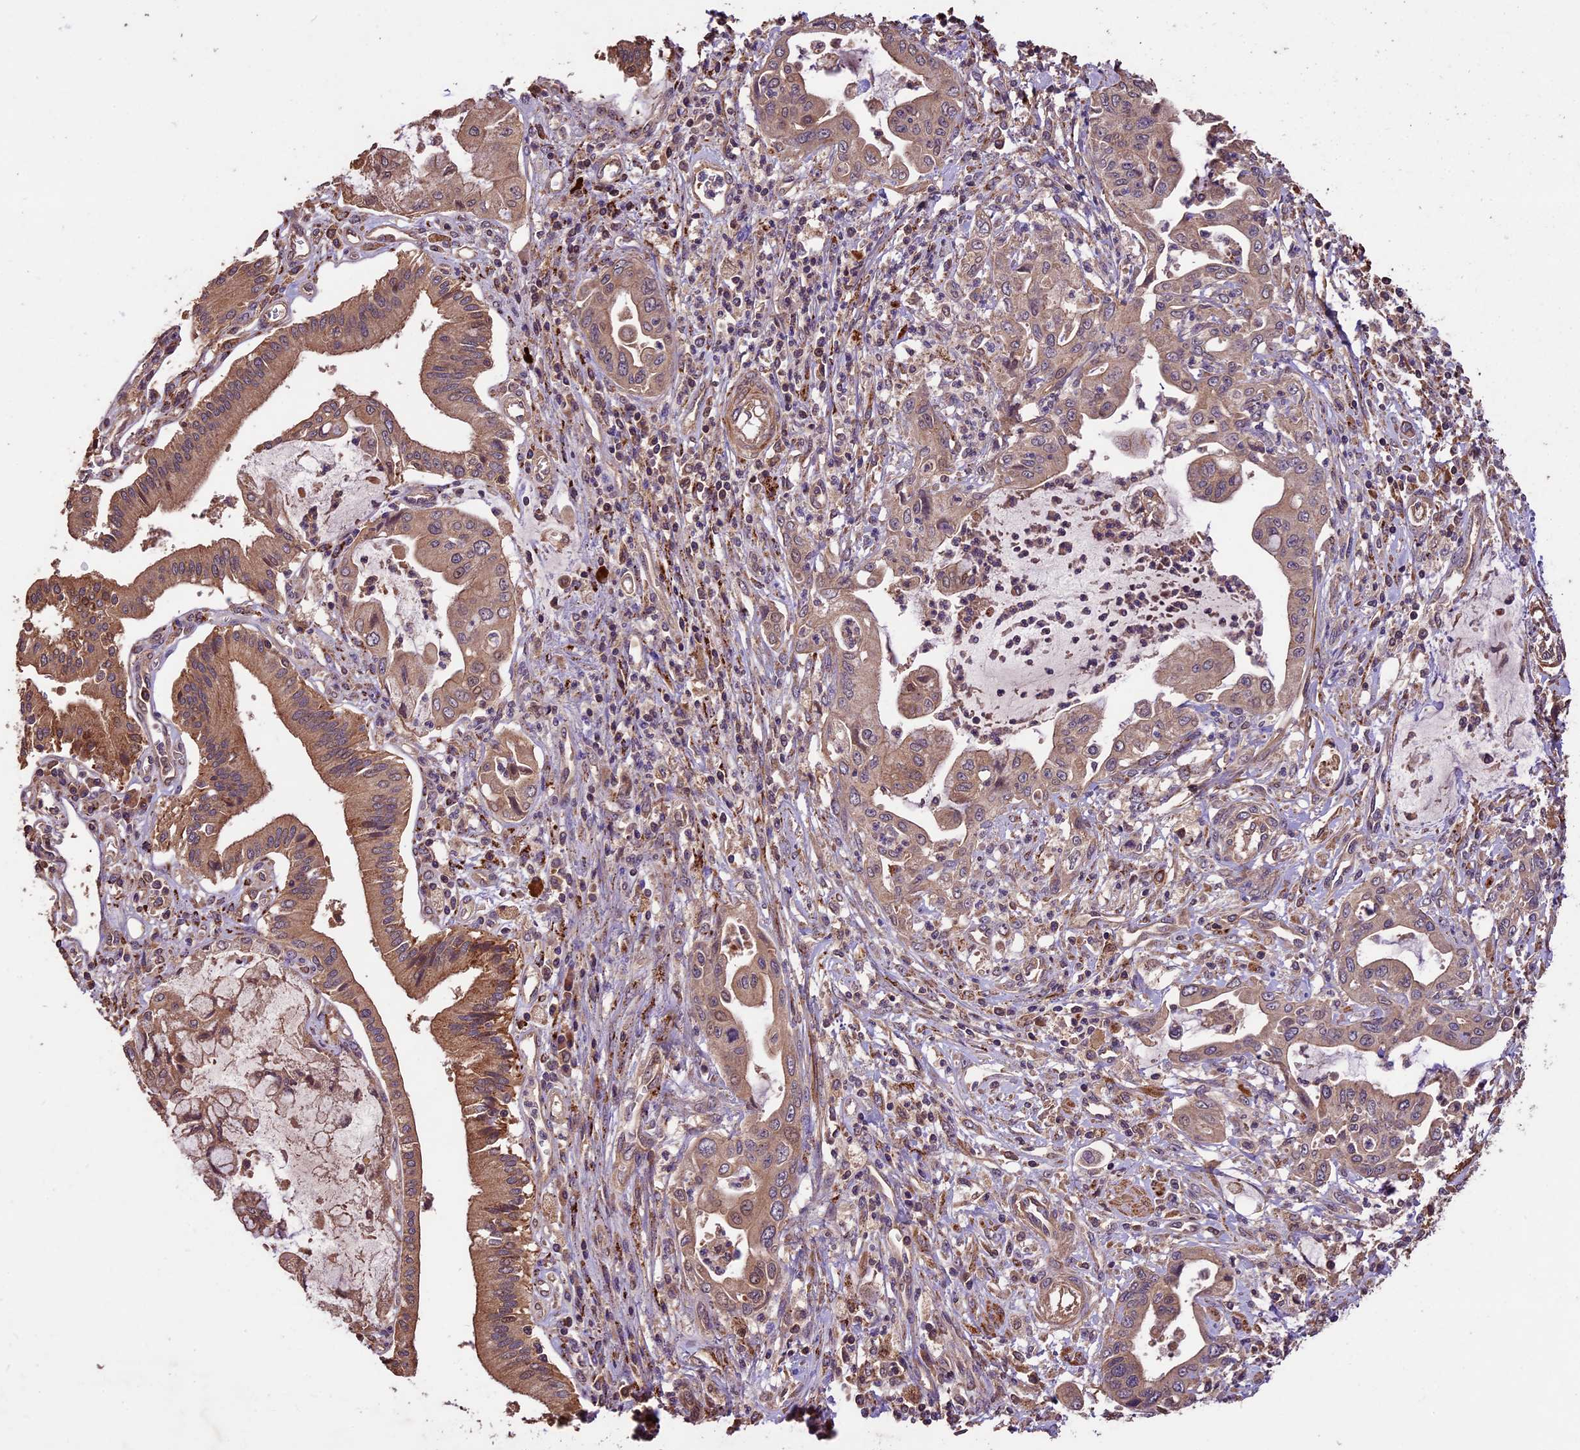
{"staining": {"intensity": "moderate", "quantity": ">75%", "location": "cytoplasmic/membranous"}, "tissue": "pancreatic cancer", "cell_type": "Tumor cells", "image_type": "cancer", "snomed": [{"axis": "morphology", "description": "Adenocarcinoma, NOS"}, {"axis": "topography", "description": "Pancreas"}], "caption": "Immunohistochemical staining of human pancreatic cancer (adenocarcinoma) demonstrates medium levels of moderate cytoplasmic/membranous staining in approximately >75% of tumor cells.", "gene": "CRLF1", "patient": {"sex": "male", "age": 46}}